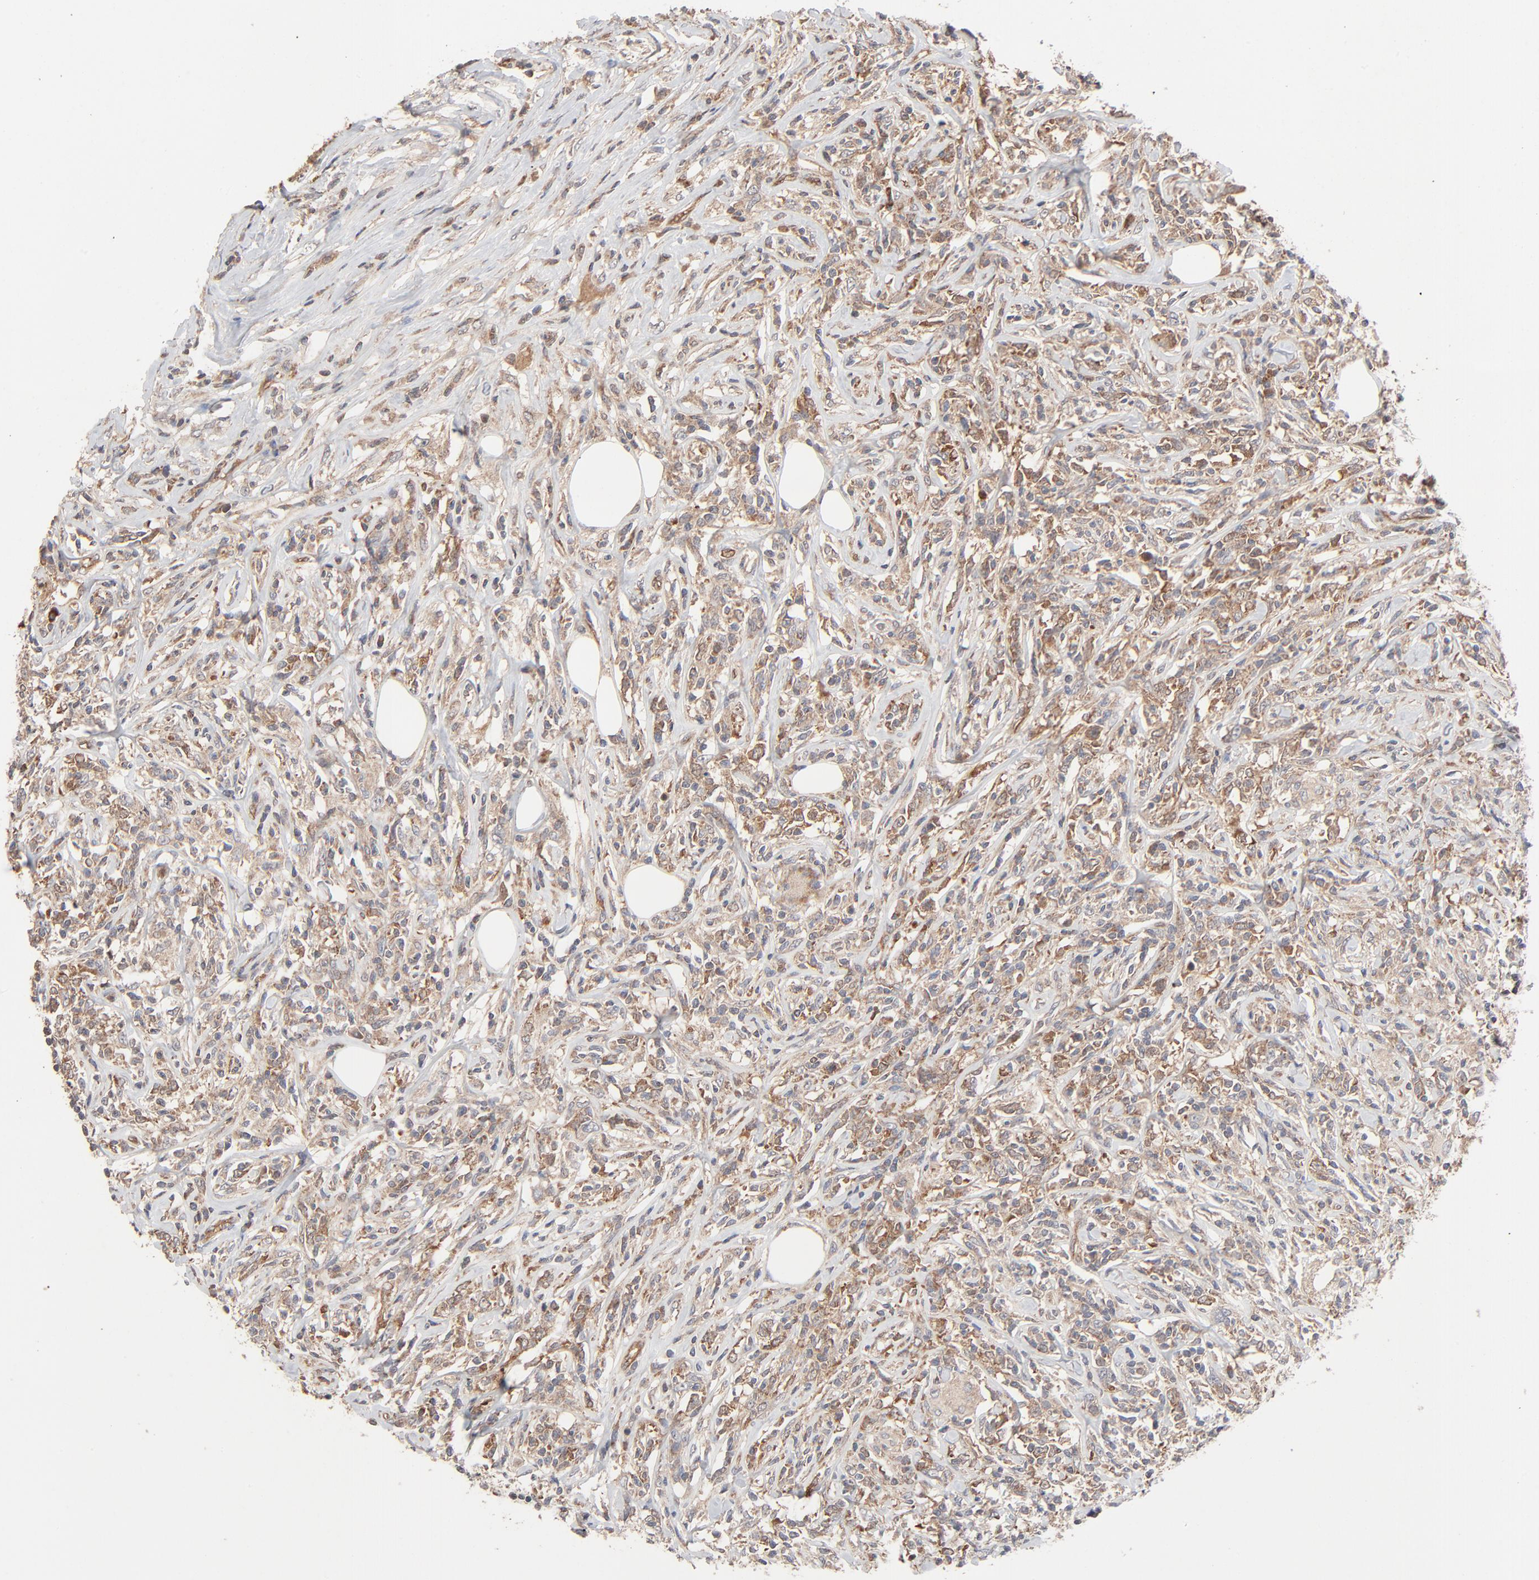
{"staining": {"intensity": "moderate", "quantity": ">75%", "location": "cytoplasmic/membranous"}, "tissue": "lymphoma", "cell_type": "Tumor cells", "image_type": "cancer", "snomed": [{"axis": "morphology", "description": "Malignant lymphoma, non-Hodgkin's type, High grade"}, {"axis": "topography", "description": "Lymph node"}], "caption": "Moderate cytoplasmic/membranous expression is seen in about >75% of tumor cells in high-grade malignant lymphoma, non-Hodgkin's type.", "gene": "ABLIM3", "patient": {"sex": "female", "age": 84}}